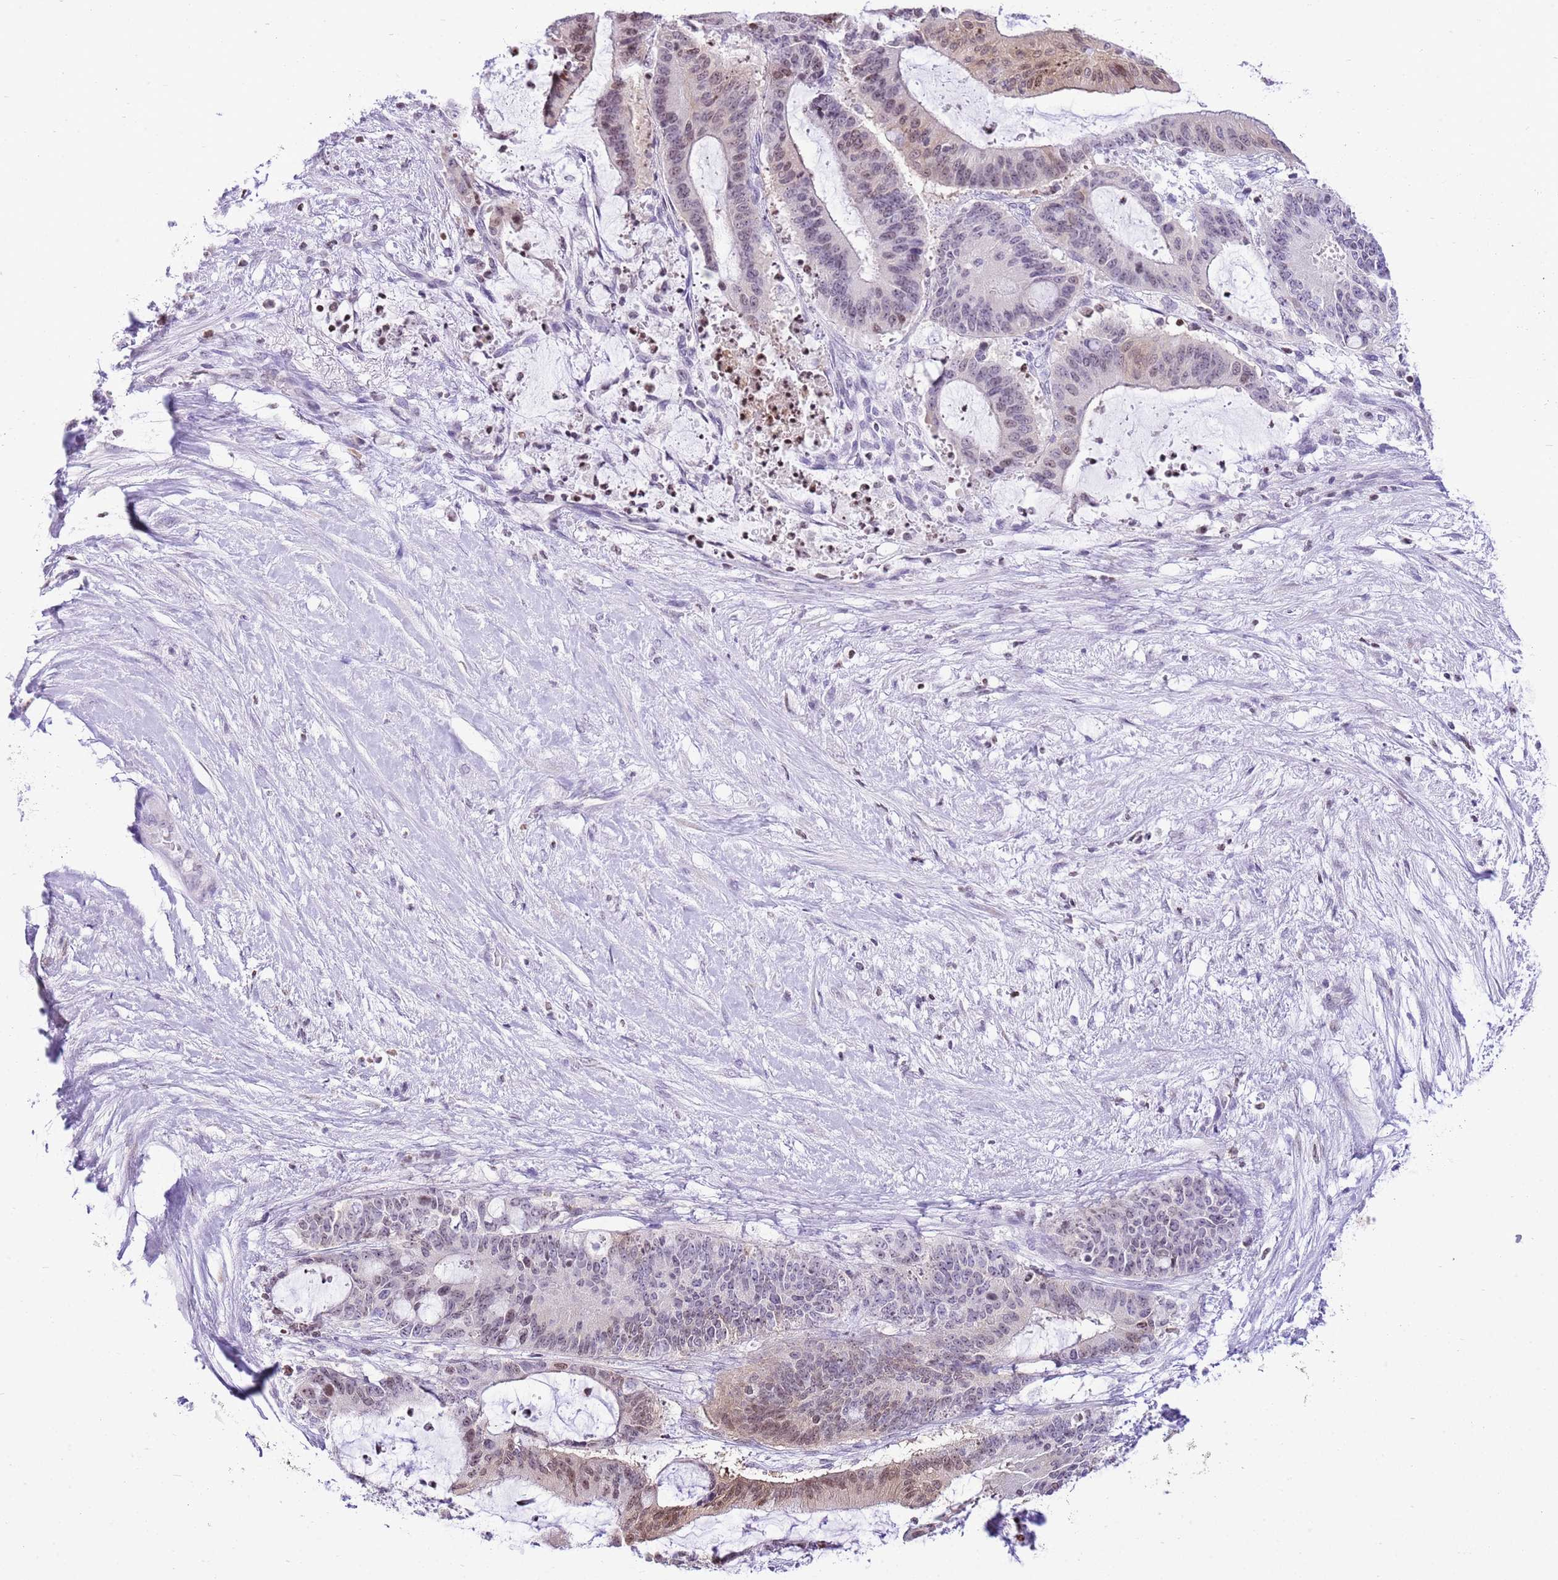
{"staining": {"intensity": "moderate", "quantity": "<25%", "location": "nuclear"}, "tissue": "liver cancer", "cell_type": "Tumor cells", "image_type": "cancer", "snomed": [{"axis": "morphology", "description": "Normal tissue, NOS"}, {"axis": "morphology", "description": "Cholangiocarcinoma"}, {"axis": "topography", "description": "Liver"}, {"axis": "topography", "description": "Peripheral nerve tissue"}], "caption": "This micrograph demonstrates cholangiocarcinoma (liver) stained with IHC to label a protein in brown. The nuclear of tumor cells show moderate positivity for the protein. Nuclei are counter-stained blue.", "gene": "PRR15", "patient": {"sex": "female", "age": 73}}